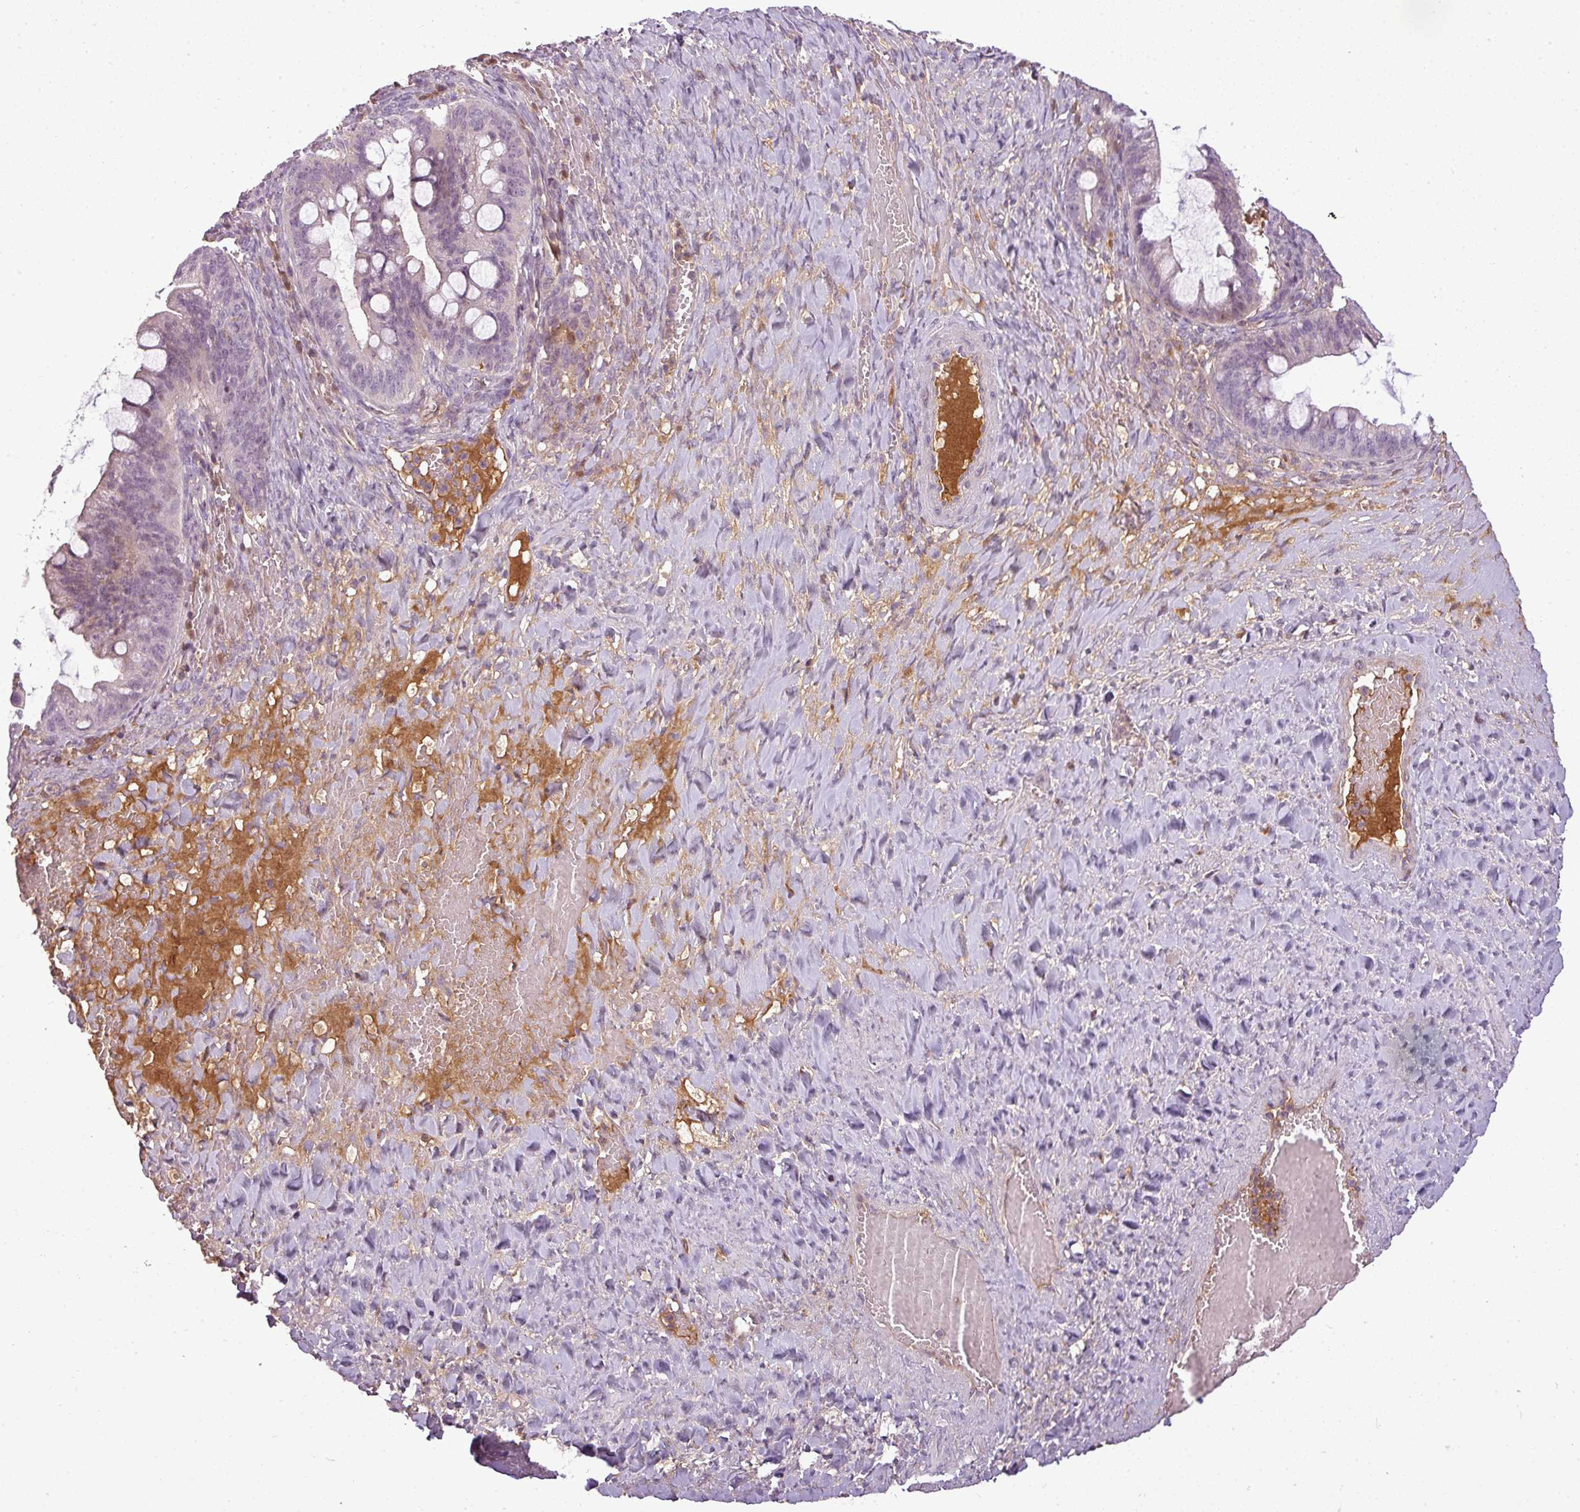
{"staining": {"intensity": "weak", "quantity": "<25%", "location": "cytoplasmic/membranous,nuclear"}, "tissue": "ovarian cancer", "cell_type": "Tumor cells", "image_type": "cancer", "snomed": [{"axis": "morphology", "description": "Cystadenocarcinoma, mucinous, NOS"}, {"axis": "topography", "description": "Ovary"}], "caption": "Immunohistochemical staining of ovarian cancer (mucinous cystadenocarcinoma) displays no significant expression in tumor cells.", "gene": "C4B", "patient": {"sex": "female", "age": 73}}